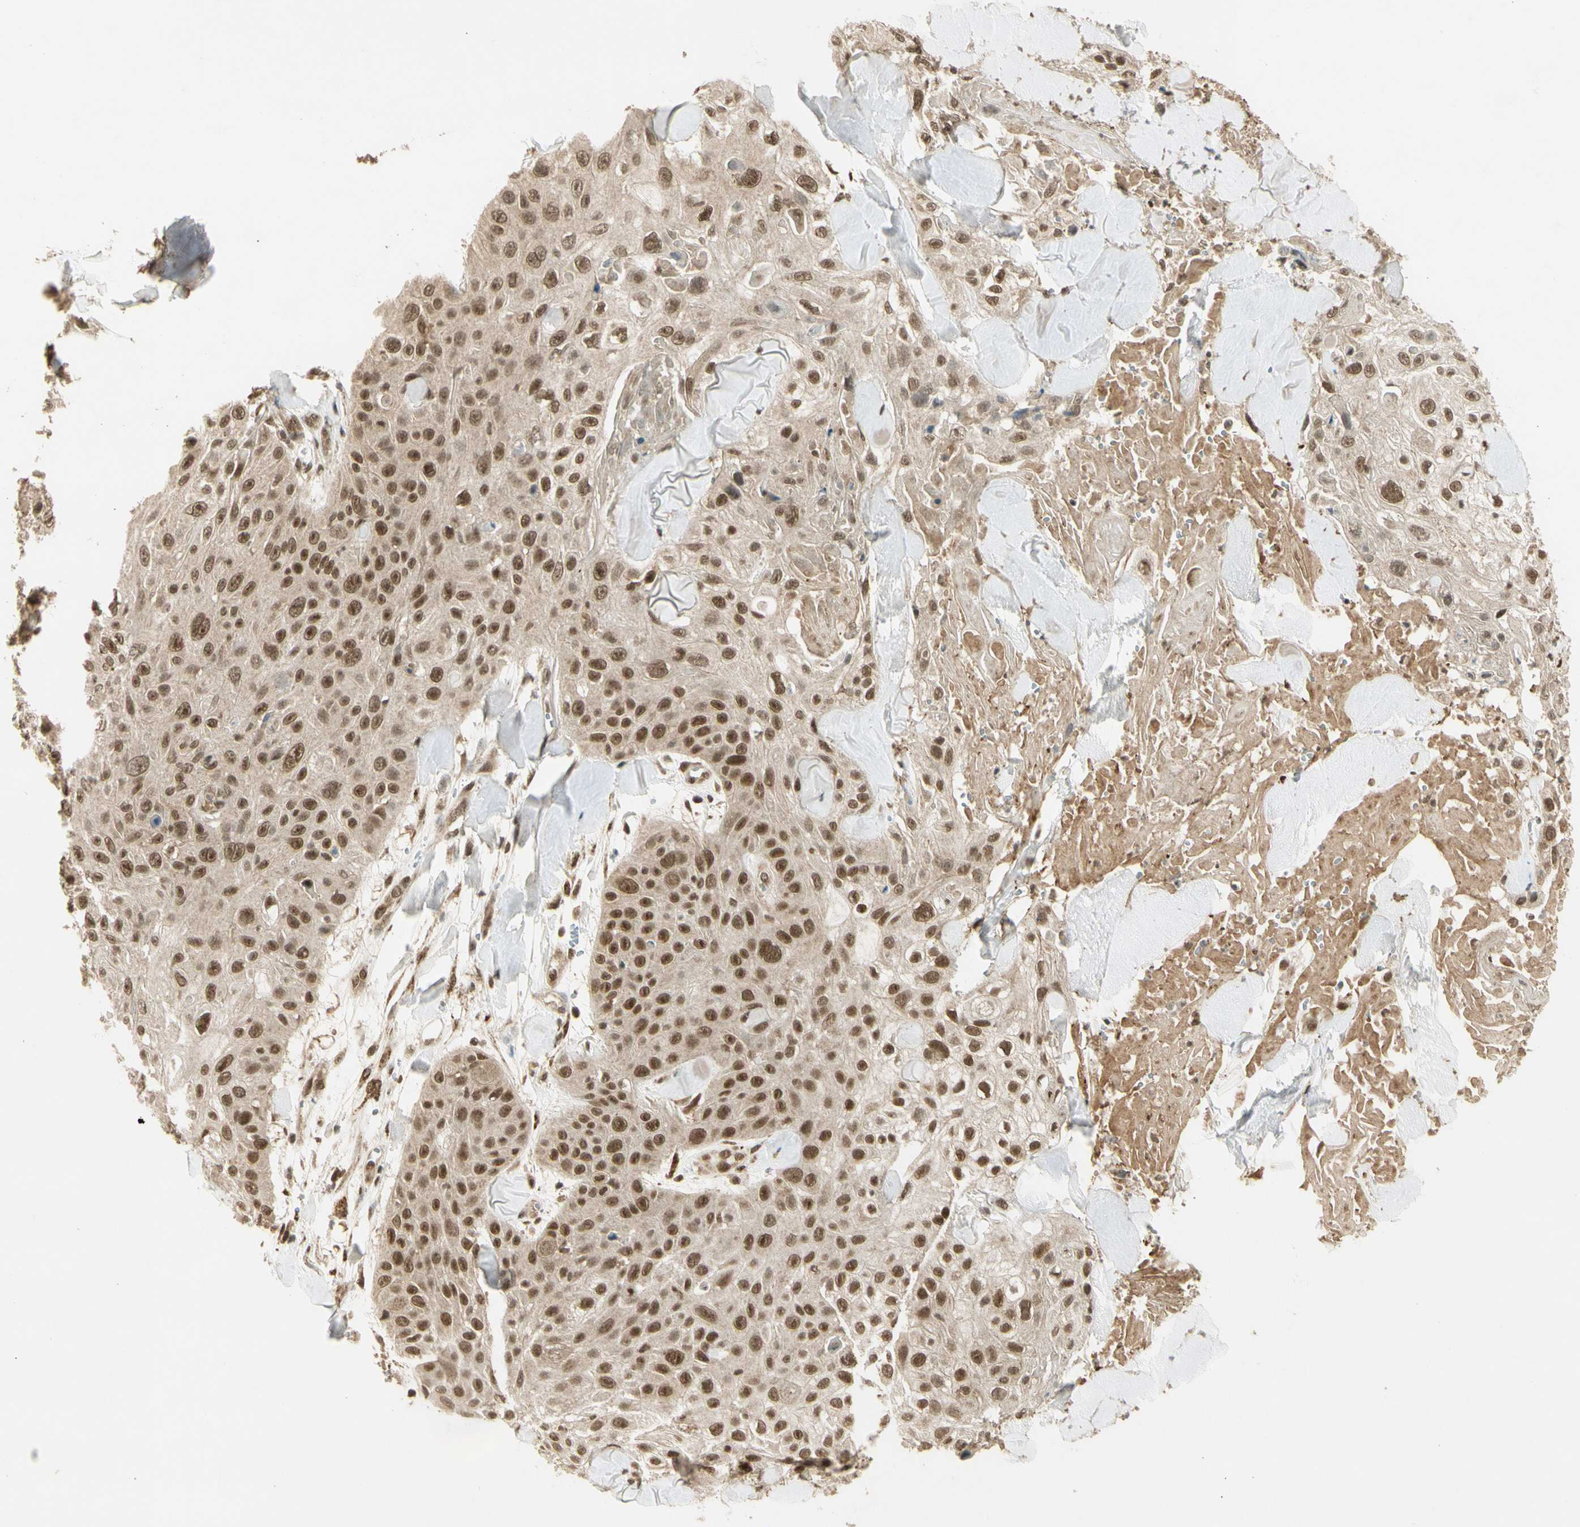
{"staining": {"intensity": "moderate", "quantity": ">75%", "location": "cytoplasmic/membranous,nuclear"}, "tissue": "skin cancer", "cell_type": "Tumor cells", "image_type": "cancer", "snomed": [{"axis": "morphology", "description": "Squamous cell carcinoma, NOS"}, {"axis": "topography", "description": "Skin"}], "caption": "About >75% of tumor cells in squamous cell carcinoma (skin) show moderate cytoplasmic/membranous and nuclear protein expression as visualized by brown immunohistochemical staining.", "gene": "ZNF135", "patient": {"sex": "male", "age": 86}}